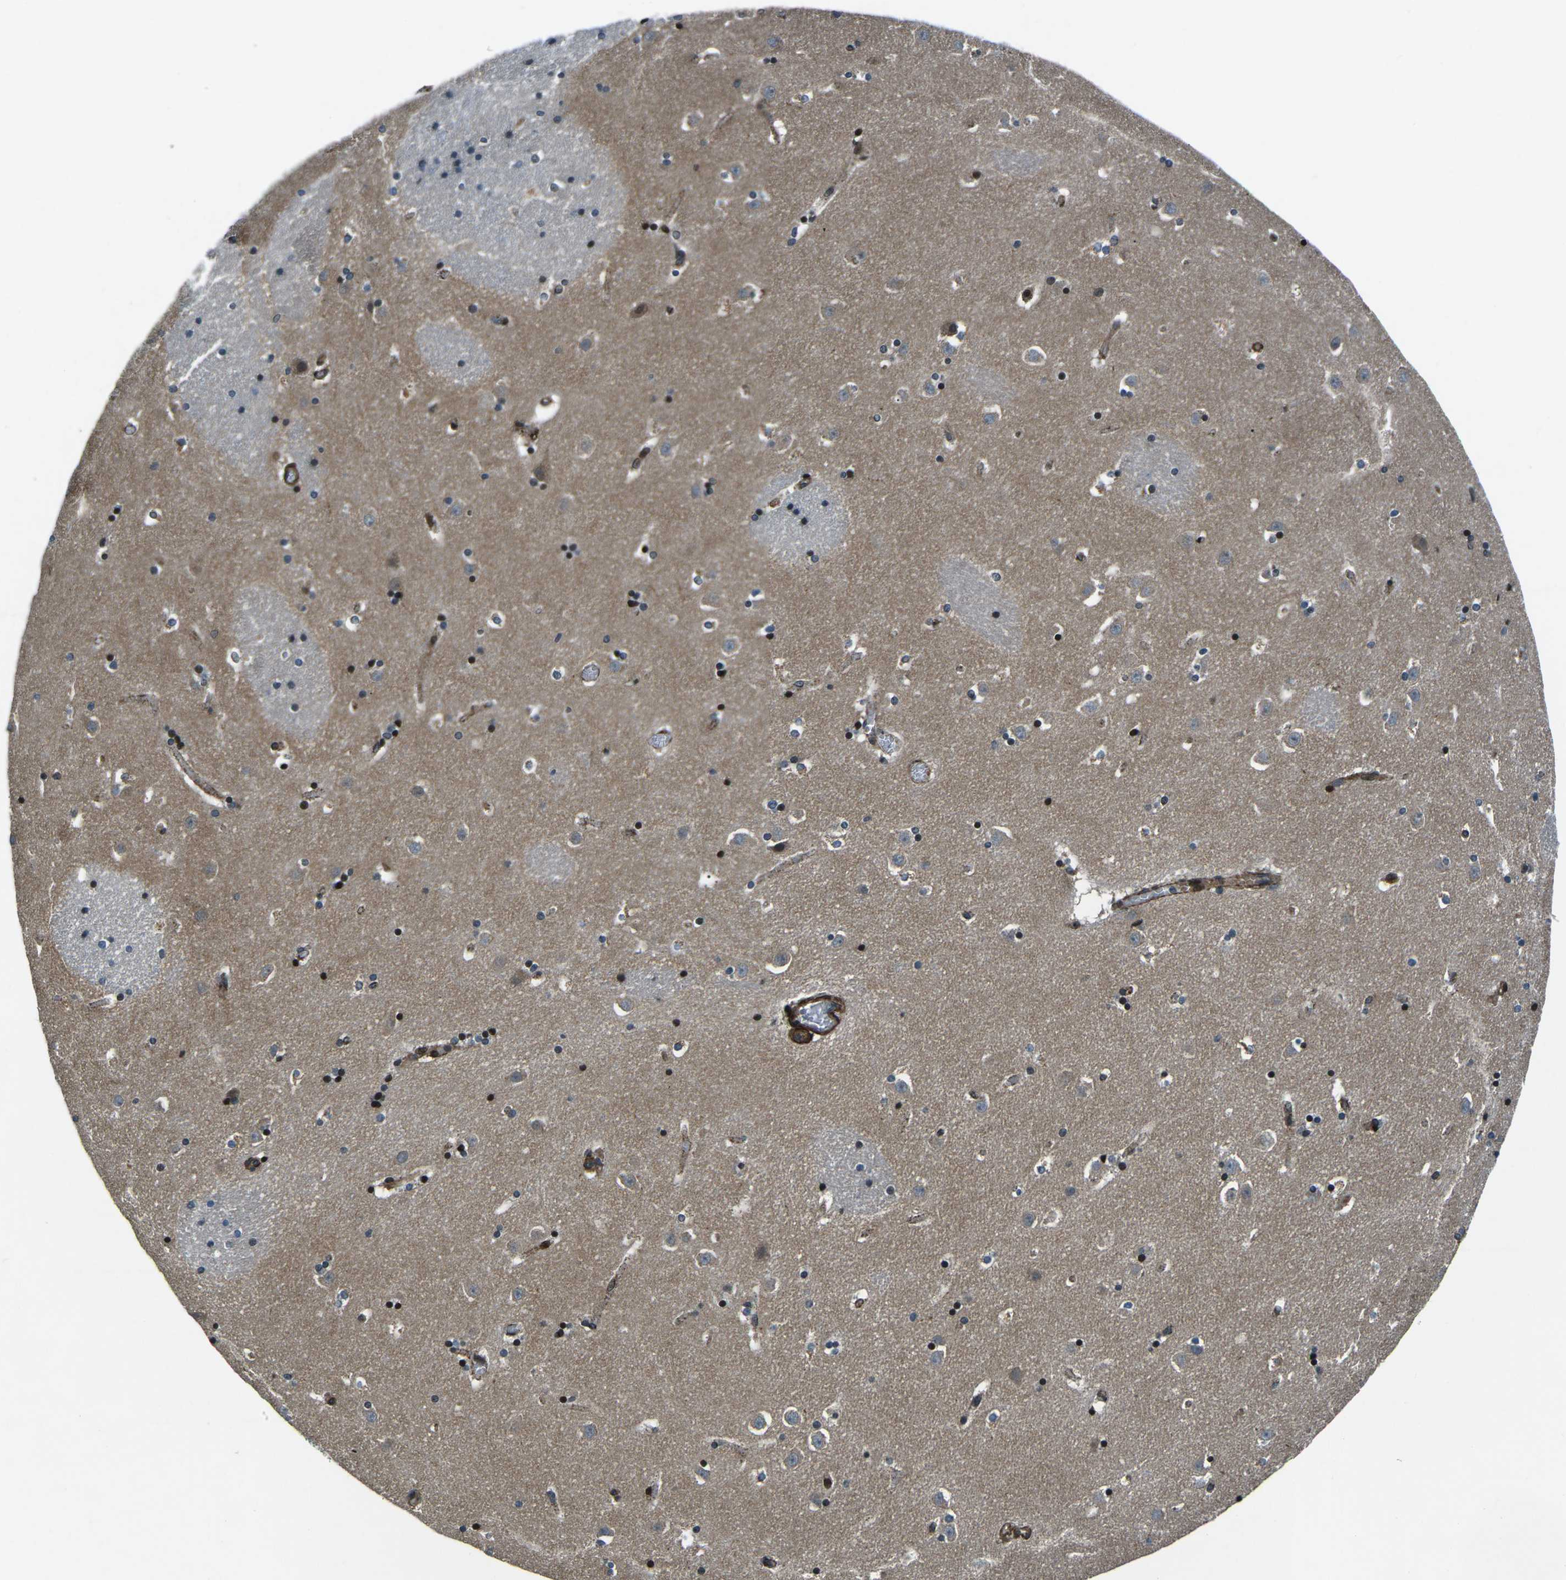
{"staining": {"intensity": "moderate", "quantity": "<25%", "location": "nuclear"}, "tissue": "caudate", "cell_type": "Glial cells", "image_type": "normal", "snomed": [{"axis": "morphology", "description": "Normal tissue, NOS"}, {"axis": "topography", "description": "Lateral ventricle wall"}], "caption": "Protein expression analysis of unremarkable caudate shows moderate nuclear expression in about <25% of glial cells.", "gene": "AFAP1", "patient": {"sex": "male", "age": 45}}